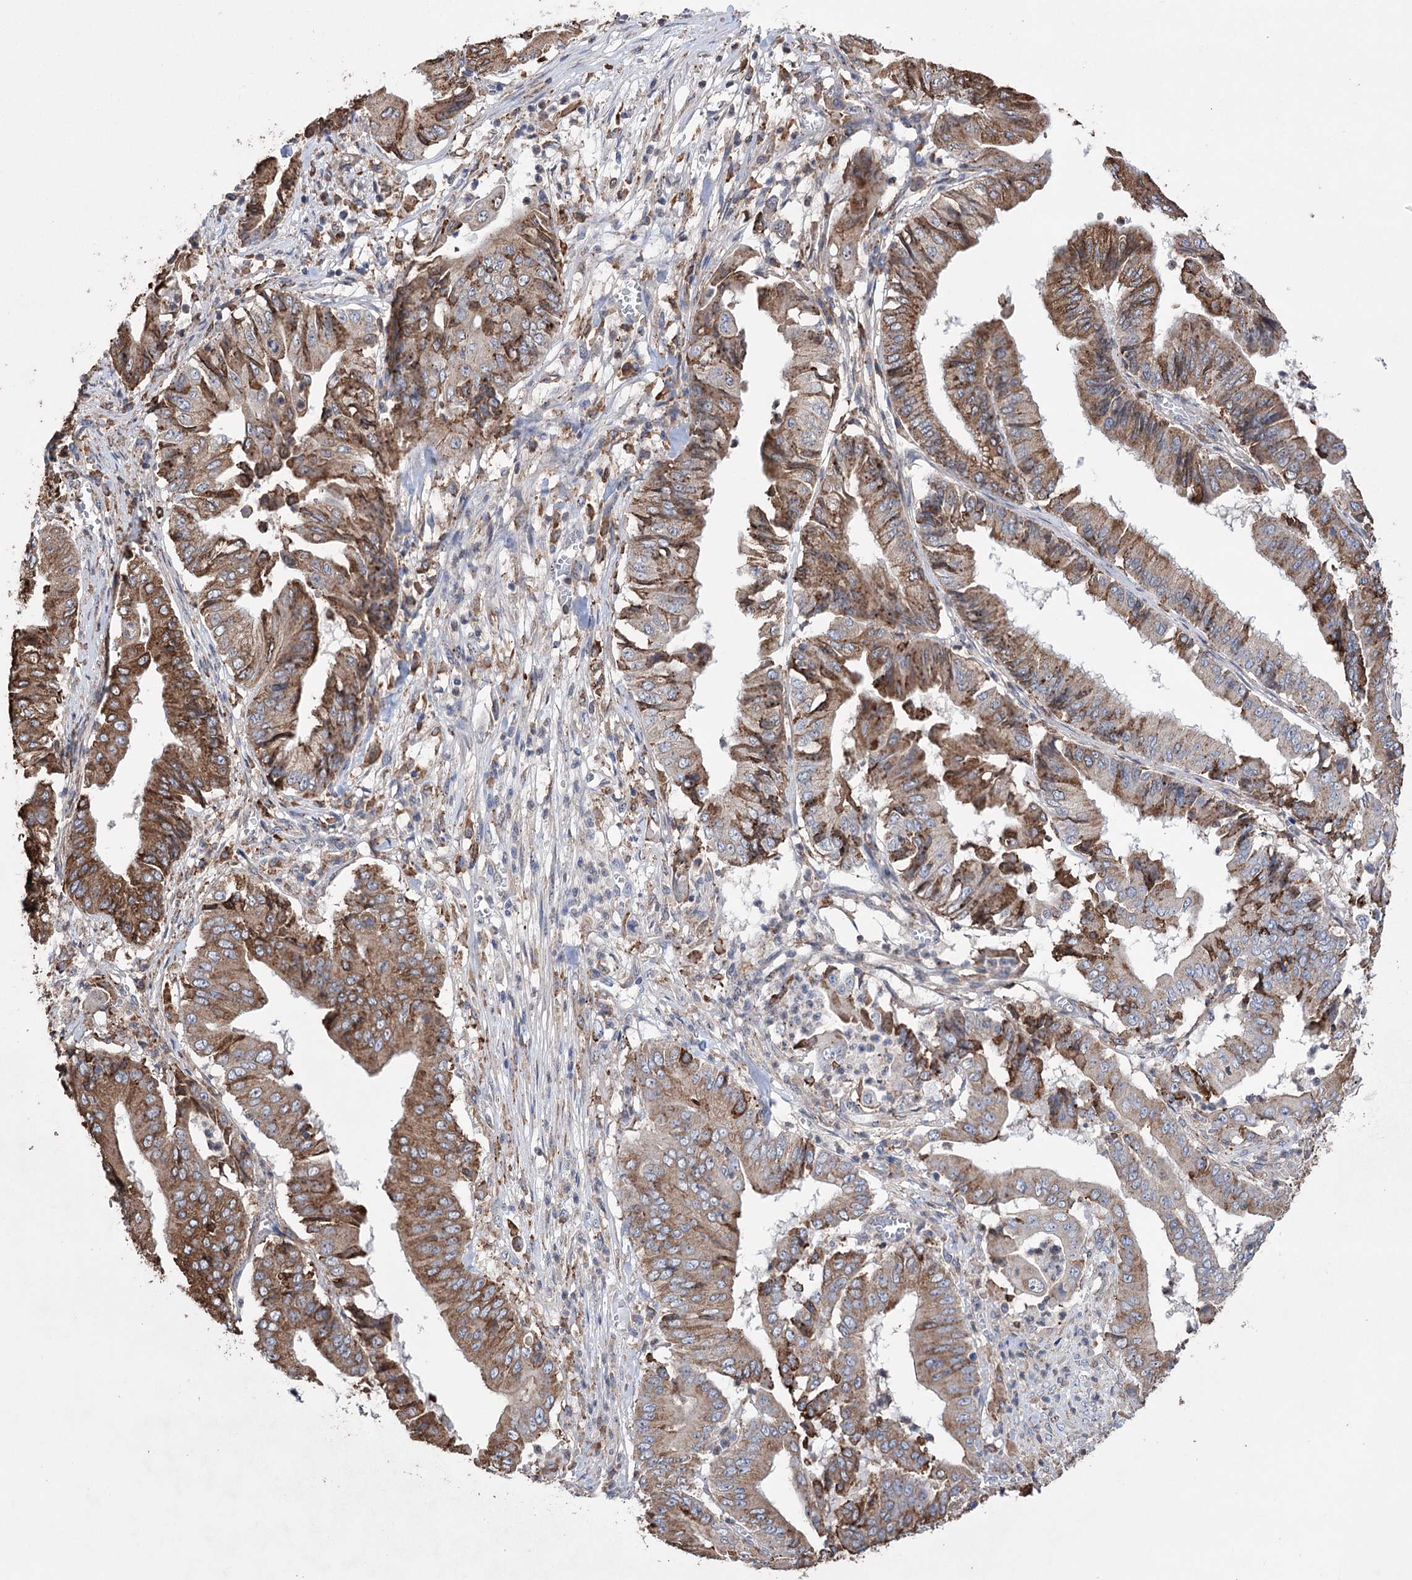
{"staining": {"intensity": "strong", "quantity": ">75%", "location": "cytoplasmic/membranous"}, "tissue": "pancreatic cancer", "cell_type": "Tumor cells", "image_type": "cancer", "snomed": [{"axis": "morphology", "description": "Adenocarcinoma, NOS"}, {"axis": "topography", "description": "Pancreas"}], "caption": "A photomicrograph of pancreatic adenocarcinoma stained for a protein displays strong cytoplasmic/membranous brown staining in tumor cells.", "gene": "TRIM71", "patient": {"sex": "female", "age": 77}}